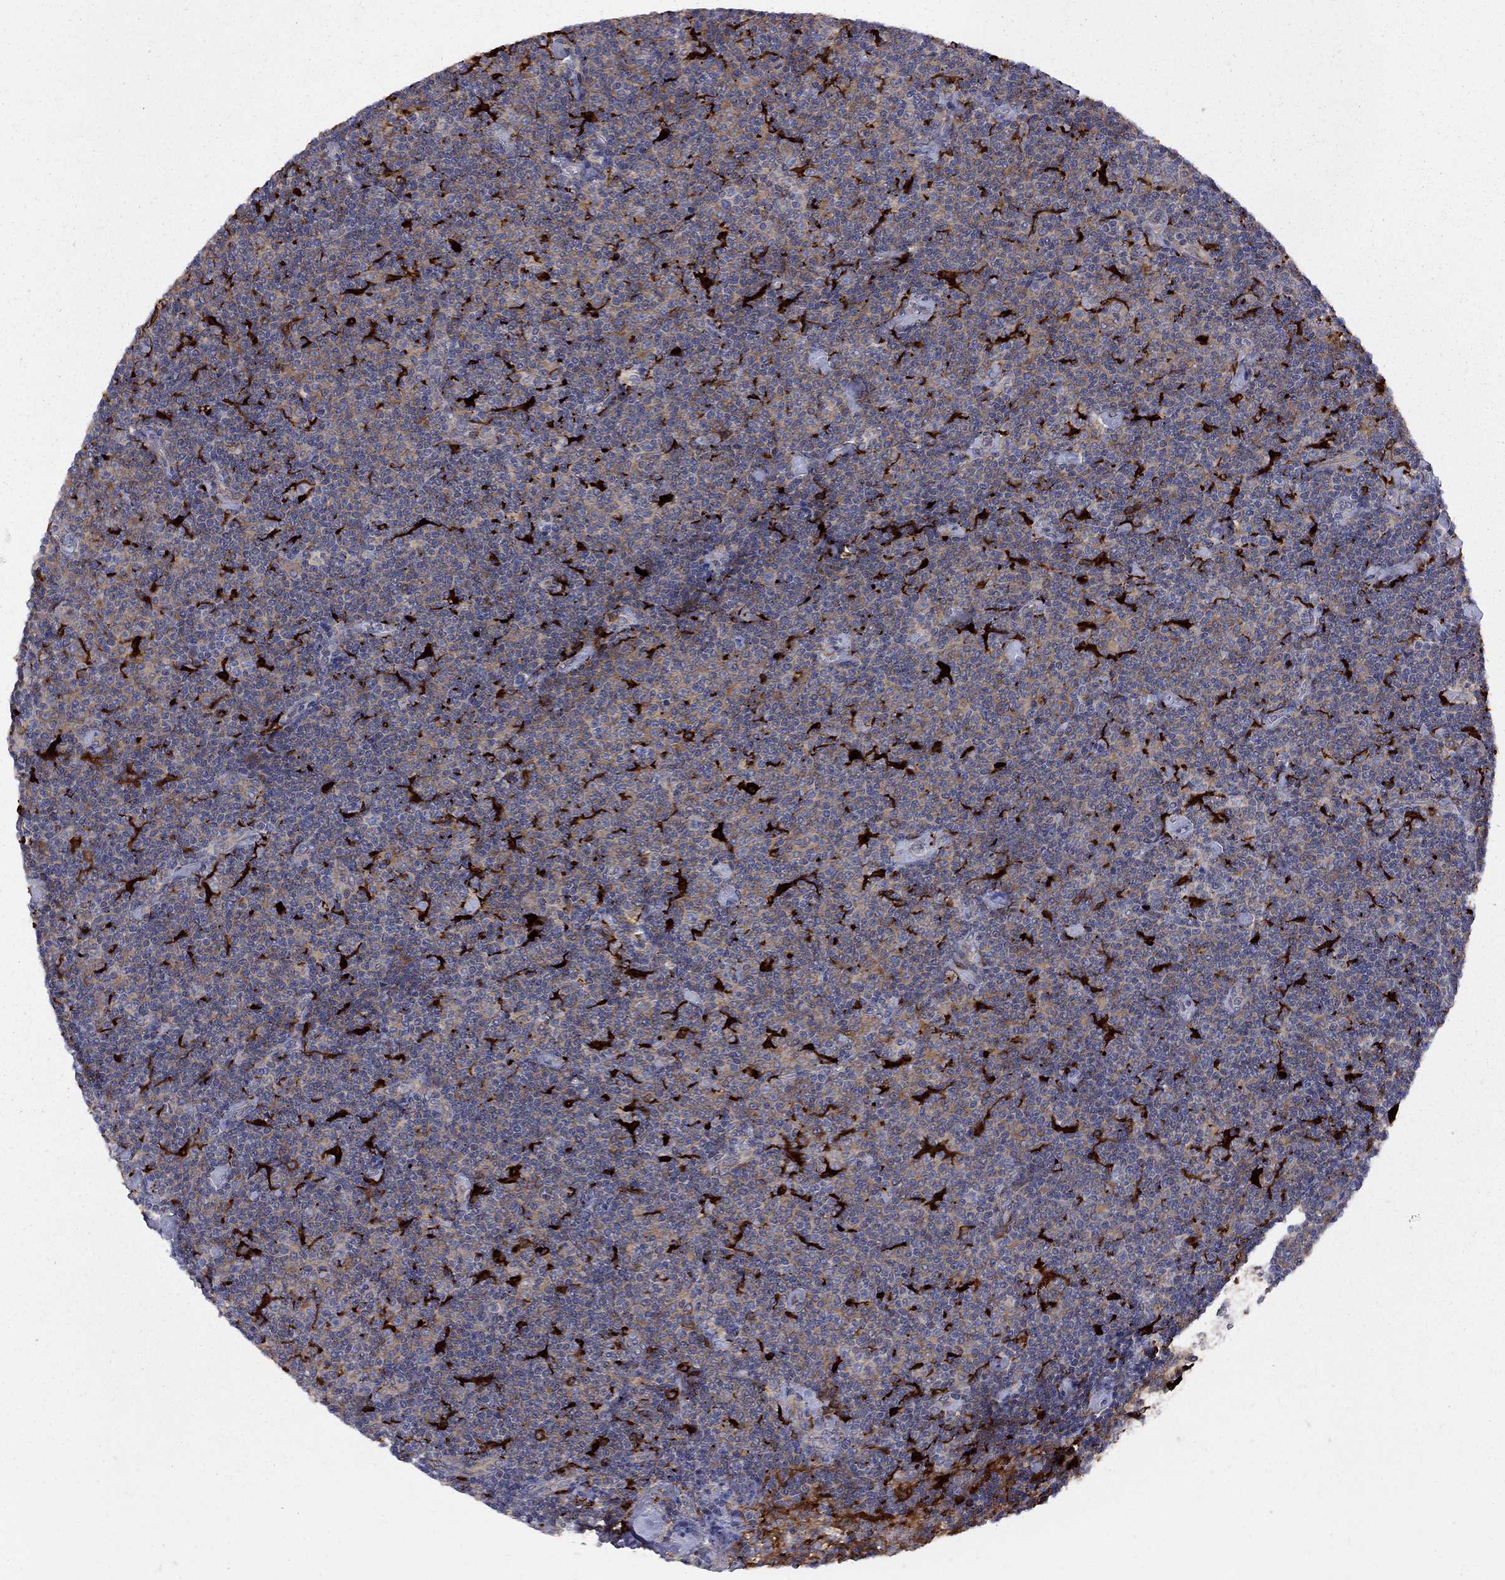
{"staining": {"intensity": "moderate", "quantity": ">75%", "location": "cytoplasmic/membranous"}, "tissue": "lymphoma", "cell_type": "Tumor cells", "image_type": "cancer", "snomed": [{"axis": "morphology", "description": "Malignant lymphoma, non-Hodgkin's type, Low grade"}, {"axis": "topography", "description": "Lymph node"}], "caption": "Immunohistochemistry (IHC) (DAB (3,3'-diaminobenzidine)) staining of lymphoma demonstrates moderate cytoplasmic/membranous protein expression in about >75% of tumor cells.", "gene": "MTHFR", "patient": {"sex": "male", "age": 81}}